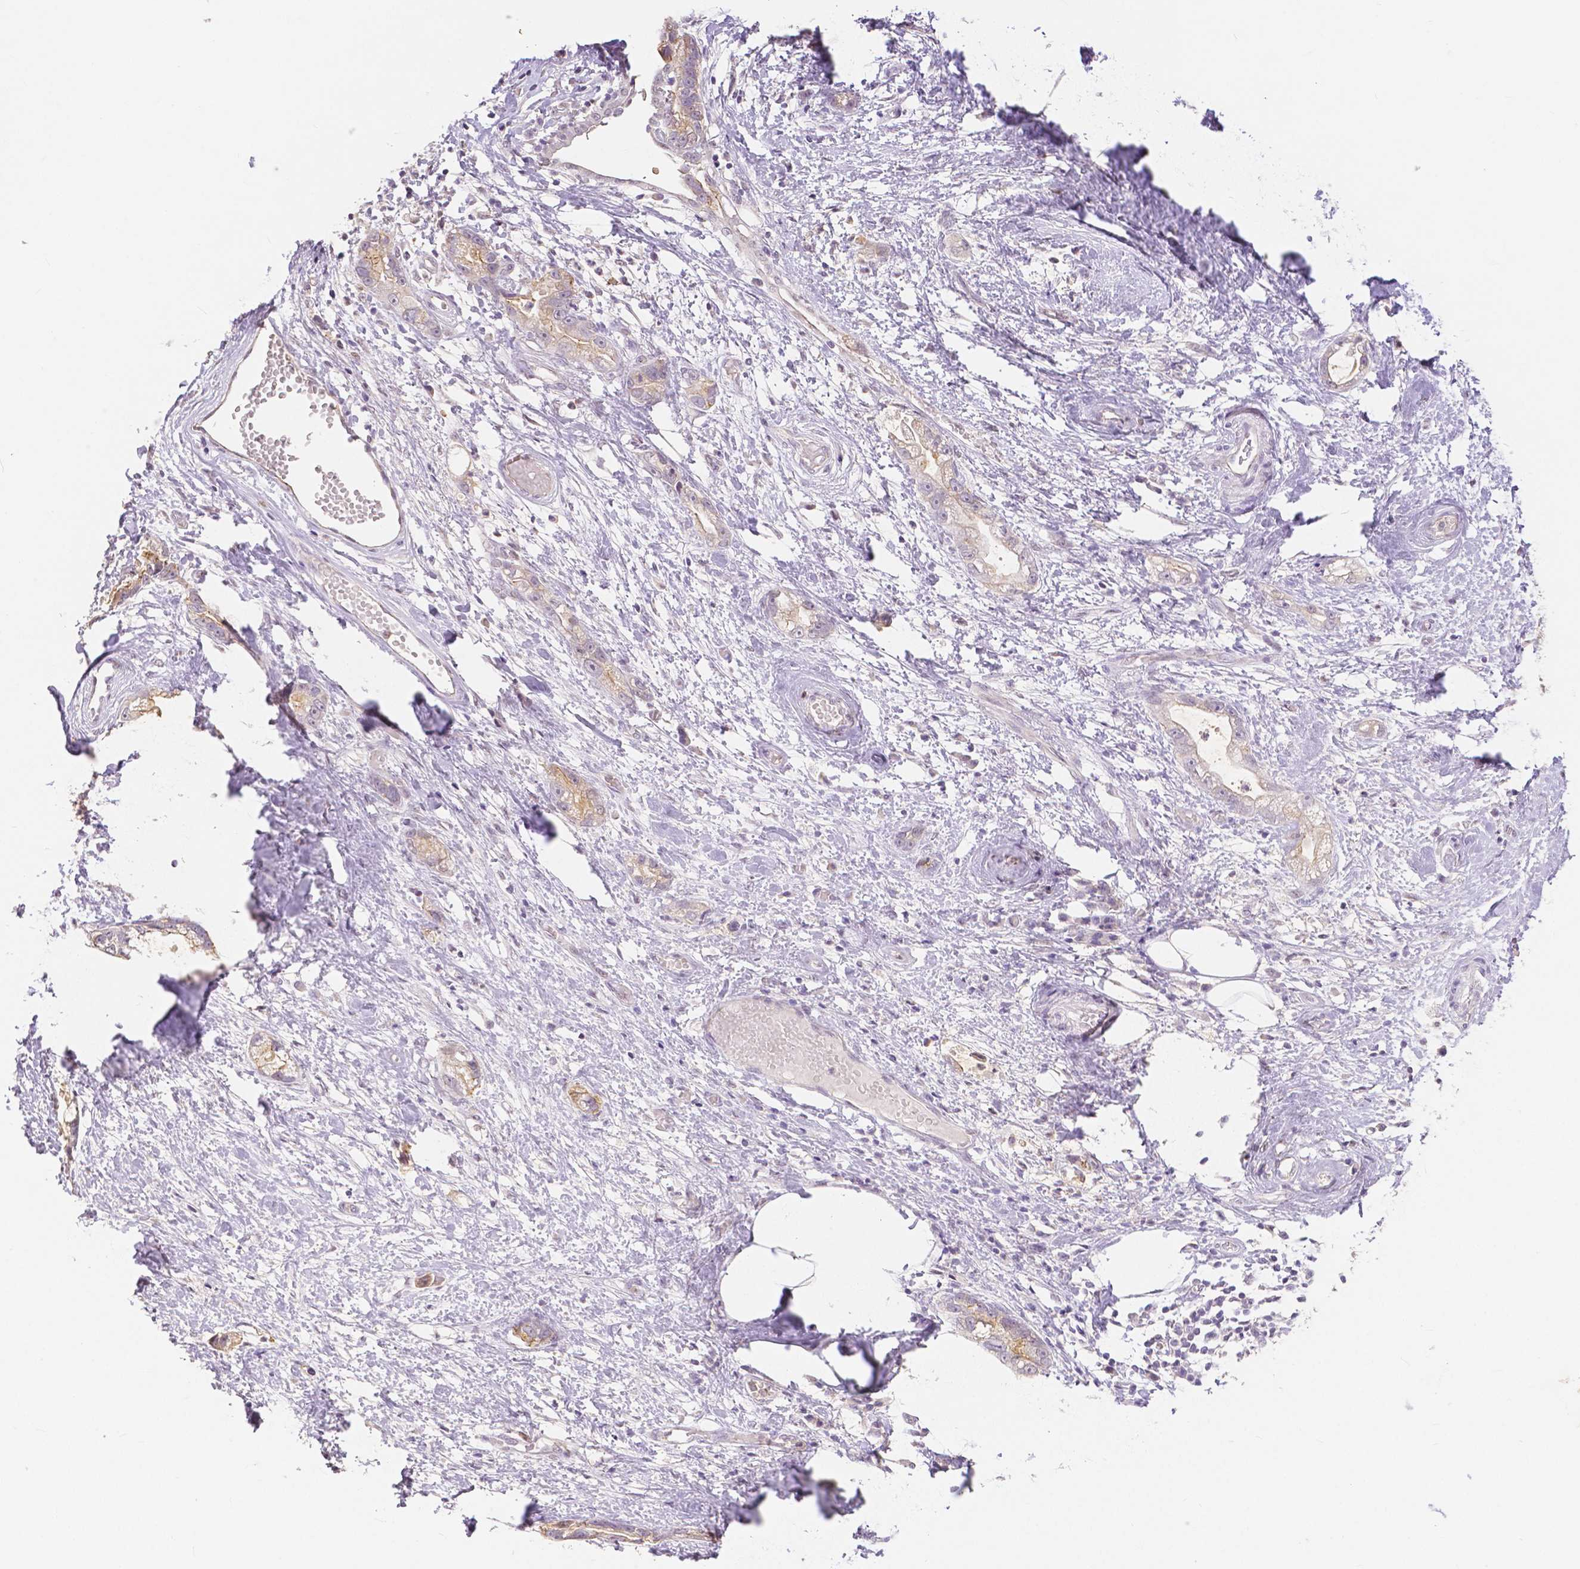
{"staining": {"intensity": "weak", "quantity": "<25%", "location": "cytoplasmic/membranous"}, "tissue": "stomach cancer", "cell_type": "Tumor cells", "image_type": "cancer", "snomed": [{"axis": "morphology", "description": "Adenocarcinoma, NOS"}, {"axis": "topography", "description": "Stomach"}], "caption": "DAB immunohistochemical staining of human adenocarcinoma (stomach) reveals no significant positivity in tumor cells.", "gene": "OCLN", "patient": {"sex": "male", "age": 55}}